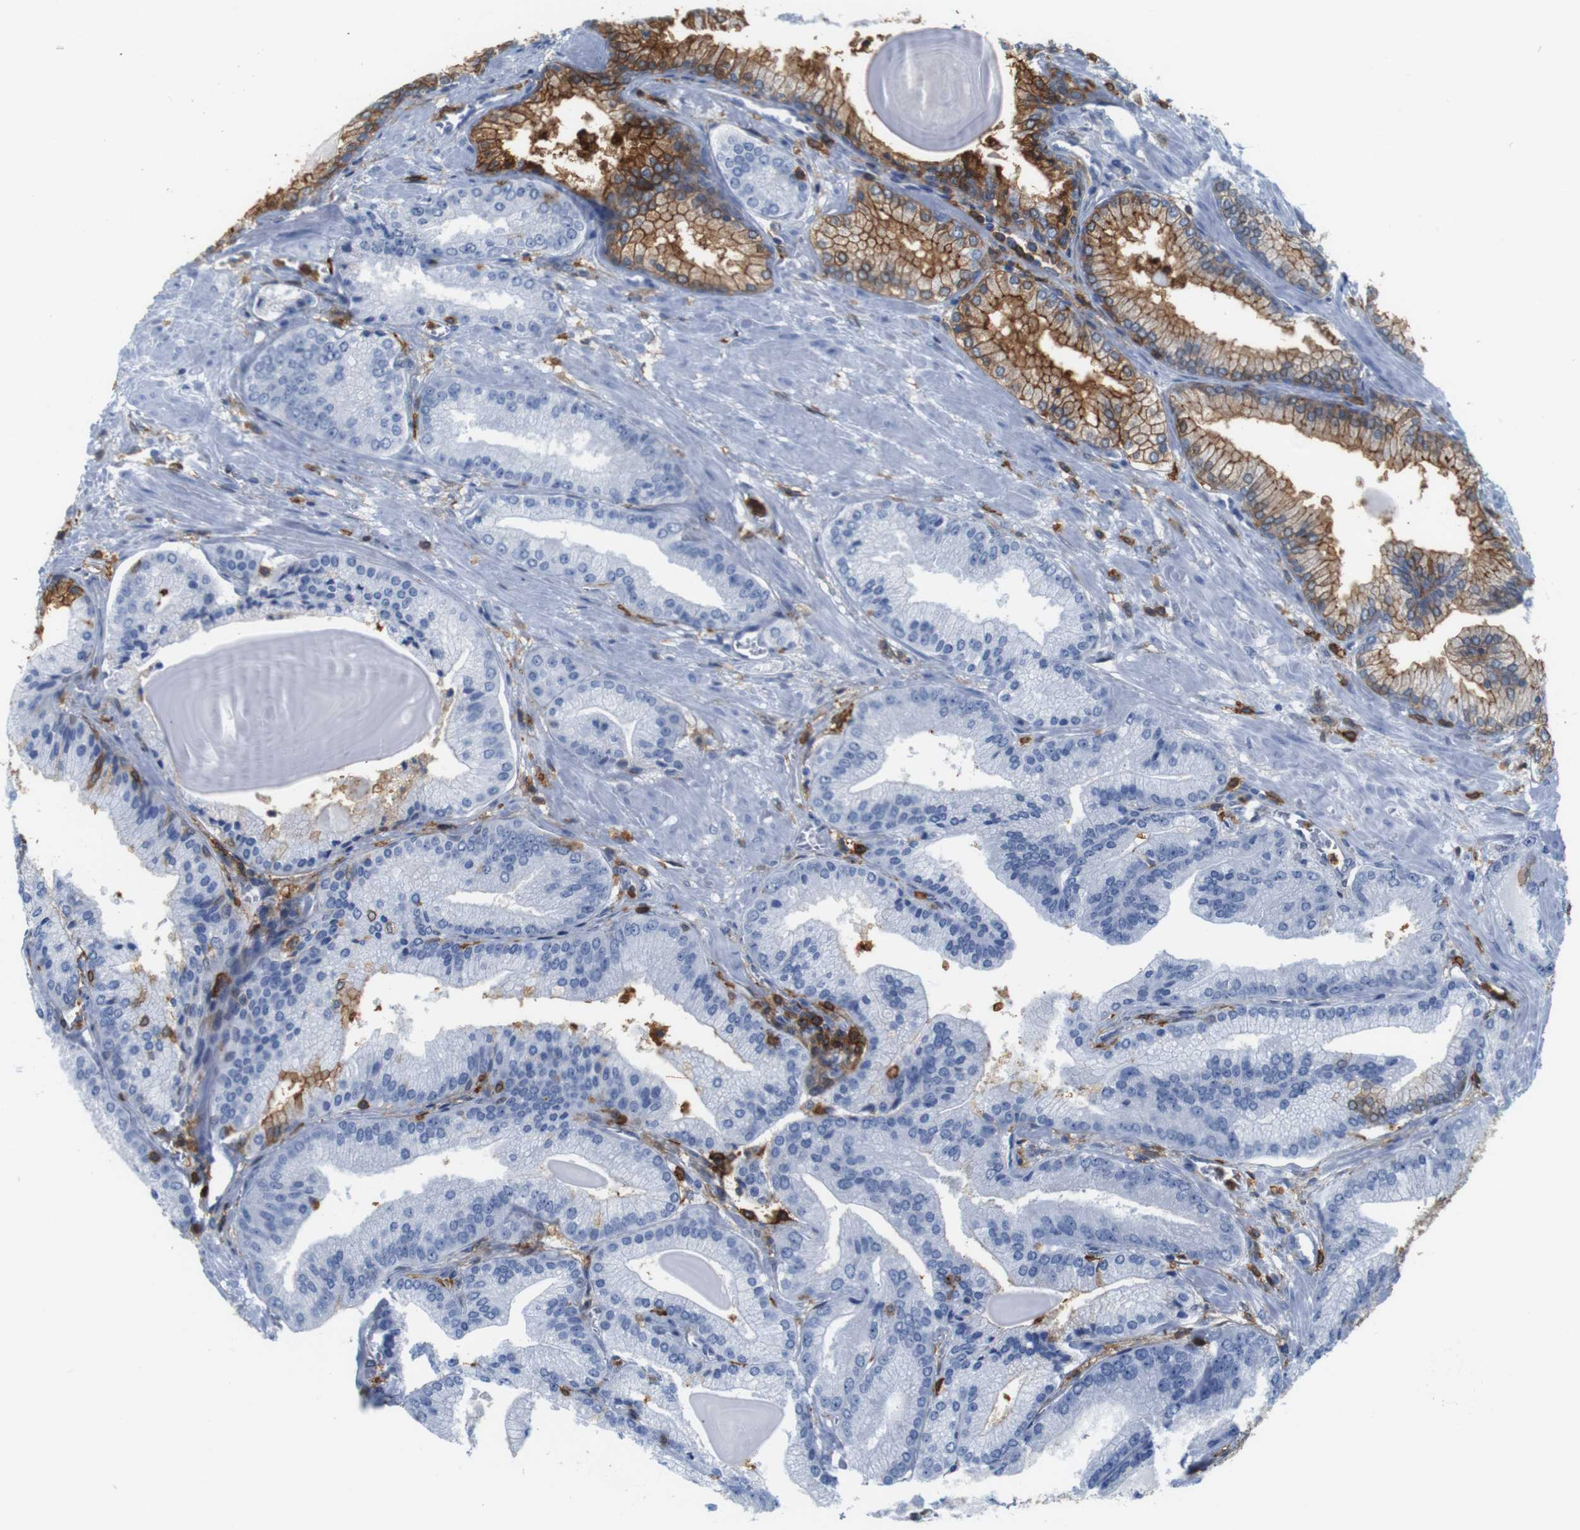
{"staining": {"intensity": "negative", "quantity": "none", "location": "none"}, "tissue": "prostate cancer", "cell_type": "Tumor cells", "image_type": "cancer", "snomed": [{"axis": "morphology", "description": "Adenocarcinoma, Low grade"}, {"axis": "topography", "description": "Prostate"}], "caption": "IHC micrograph of neoplastic tissue: prostate cancer (adenocarcinoma (low-grade)) stained with DAB (3,3'-diaminobenzidine) reveals no significant protein staining in tumor cells.", "gene": "ANXA1", "patient": {"sex": "male", "age": 59}}